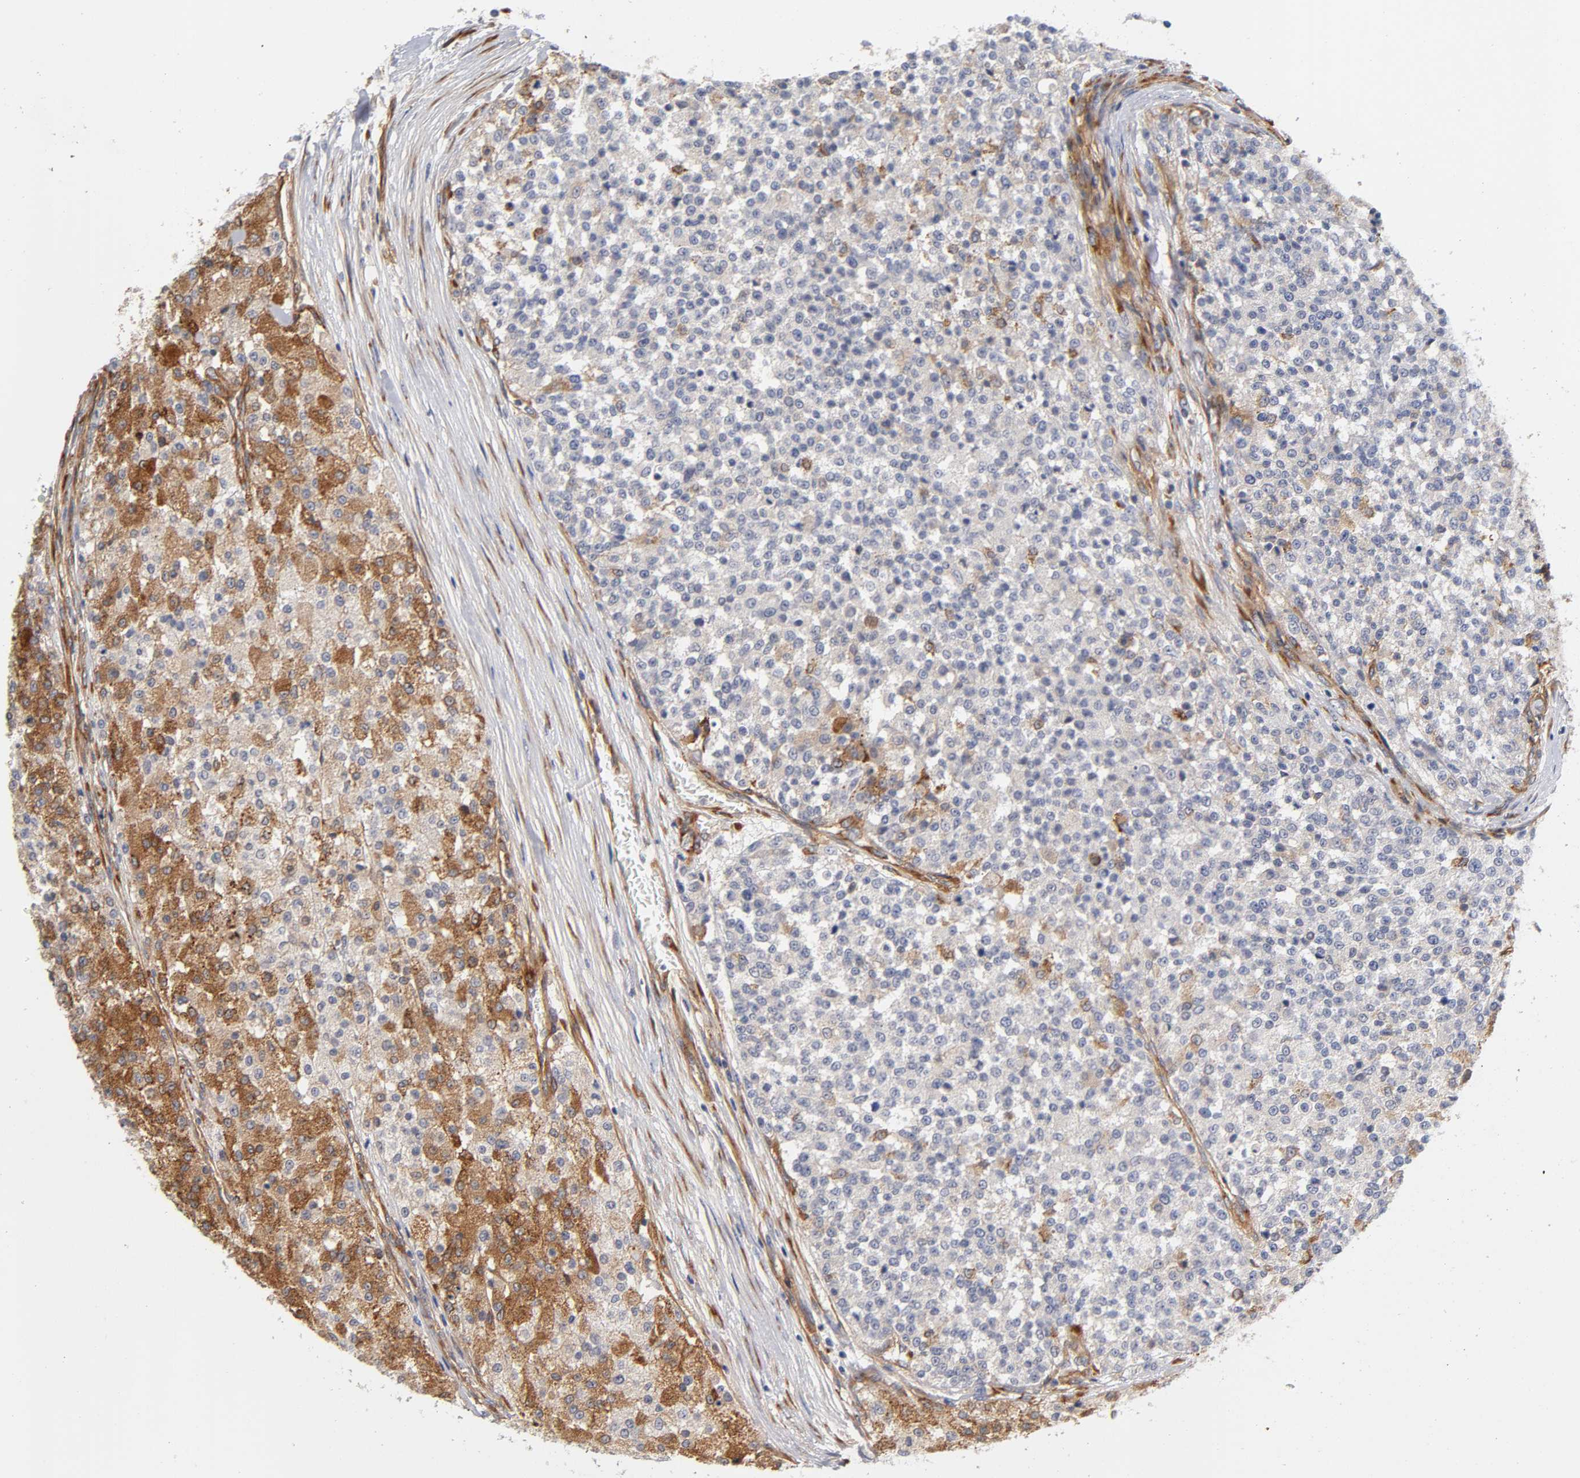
{"staining": {"intensity": "moderate", "quantity": "25%-75%", "location": "cytoplasmic/membranous"}, "tissue": "testis cancer", "cell_type": "Tumor cells", "image_type": "cancer", "snomed": [{"axis": "morphology", "description": "Seminoma, NOS"}, {"axis": "topography", "description": "Testis"}], "caption": "Immunohistochemistry (IHC) histopathology image of neoplastic tissue: testis cancer stained using IHC shows medium levels of moderate protein expression localized specifically in the cytoplasmic/membranous of tumor cells, appearing as a cytoplasmic/membranous brown color.", "gene": "LAMB1", "patient": {"sex": "male", "age": 59}}